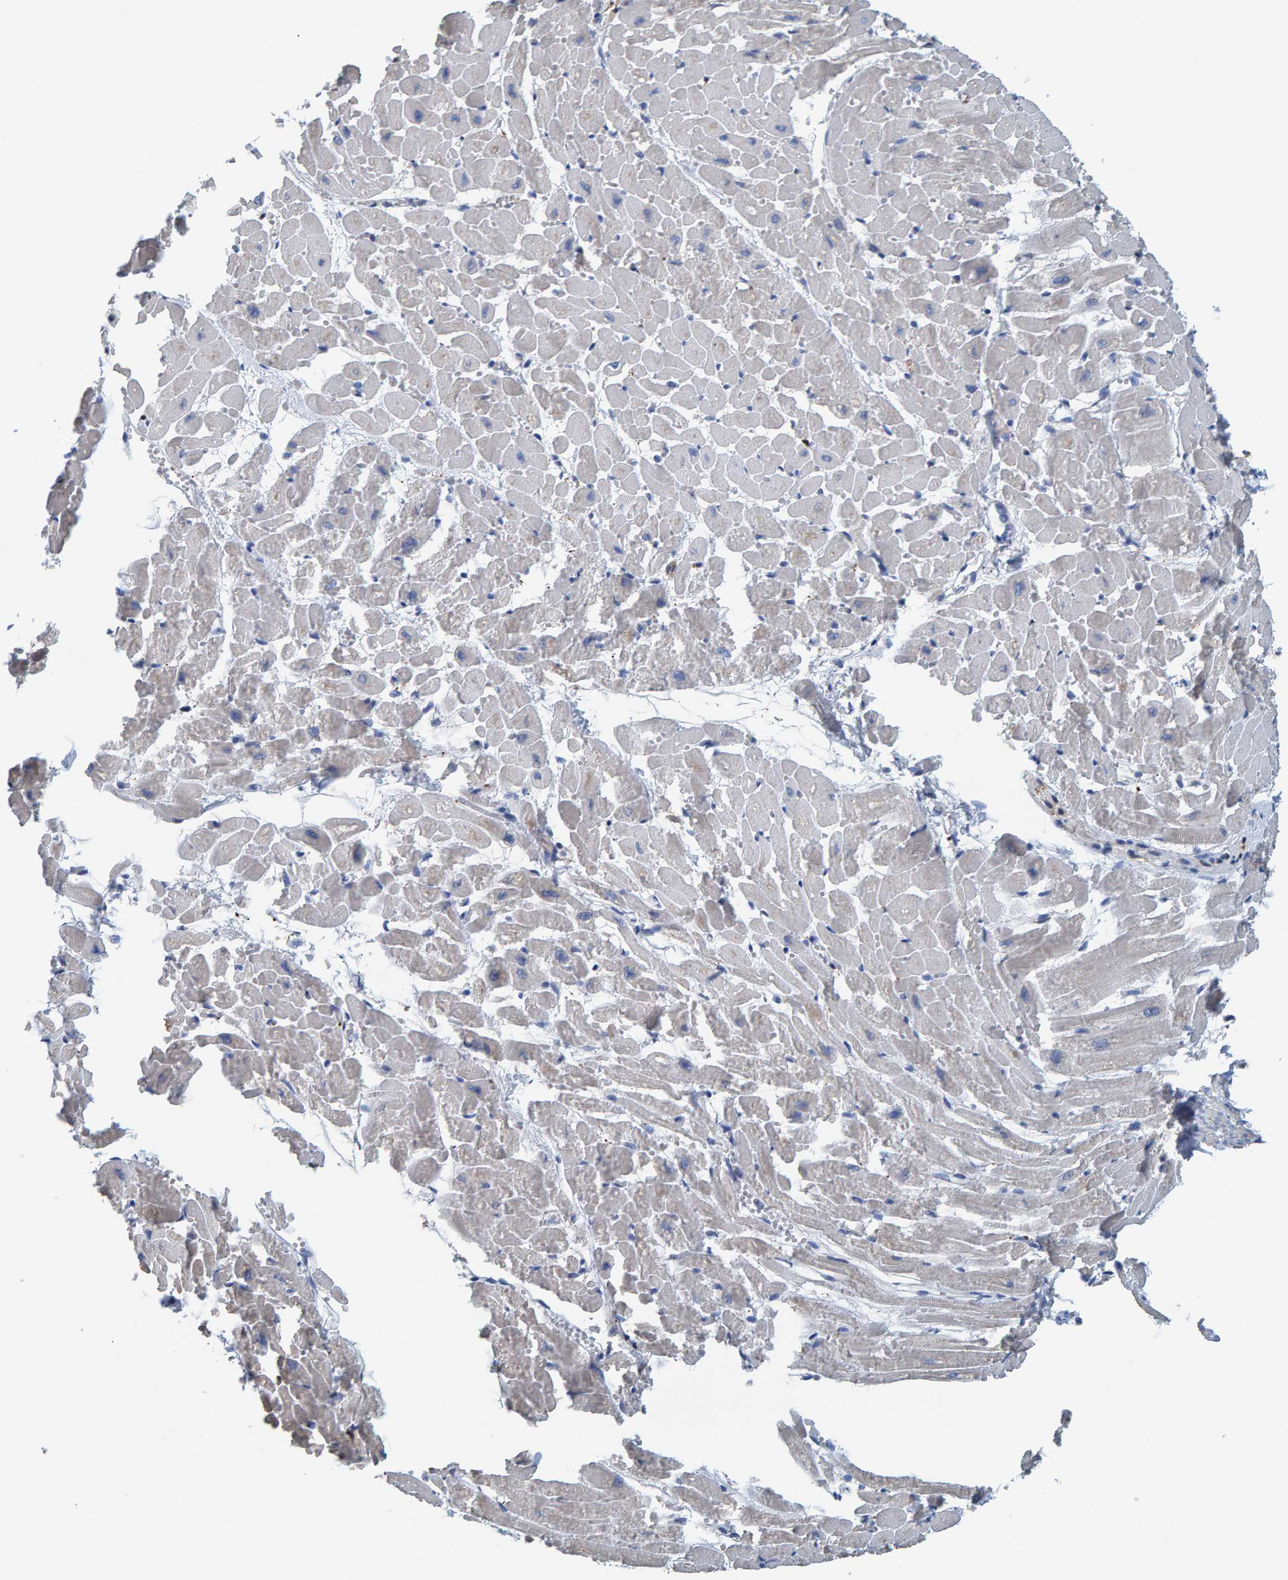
{"staining": {"intensity": "negative", "quantity": "none", "location": "none"}, "tissue": "heart muscle", "cell_type": "Cardiomyocytes", "image_type": "normal", "snomed": [{"axis": "morphology", "description": "Normal tissue, NOS"}, {"axis": "topography", "description": "Heart"}], "caption": "DAB (3,3'-diaminobenzidine) immunohistochemical staining of unremarkable heart muscle reveals no significant staining in cardiomyocytes. Nuclei are stained in blue.", "gene": "IDO1", "patient": {"sex": "male", "age": 45}}